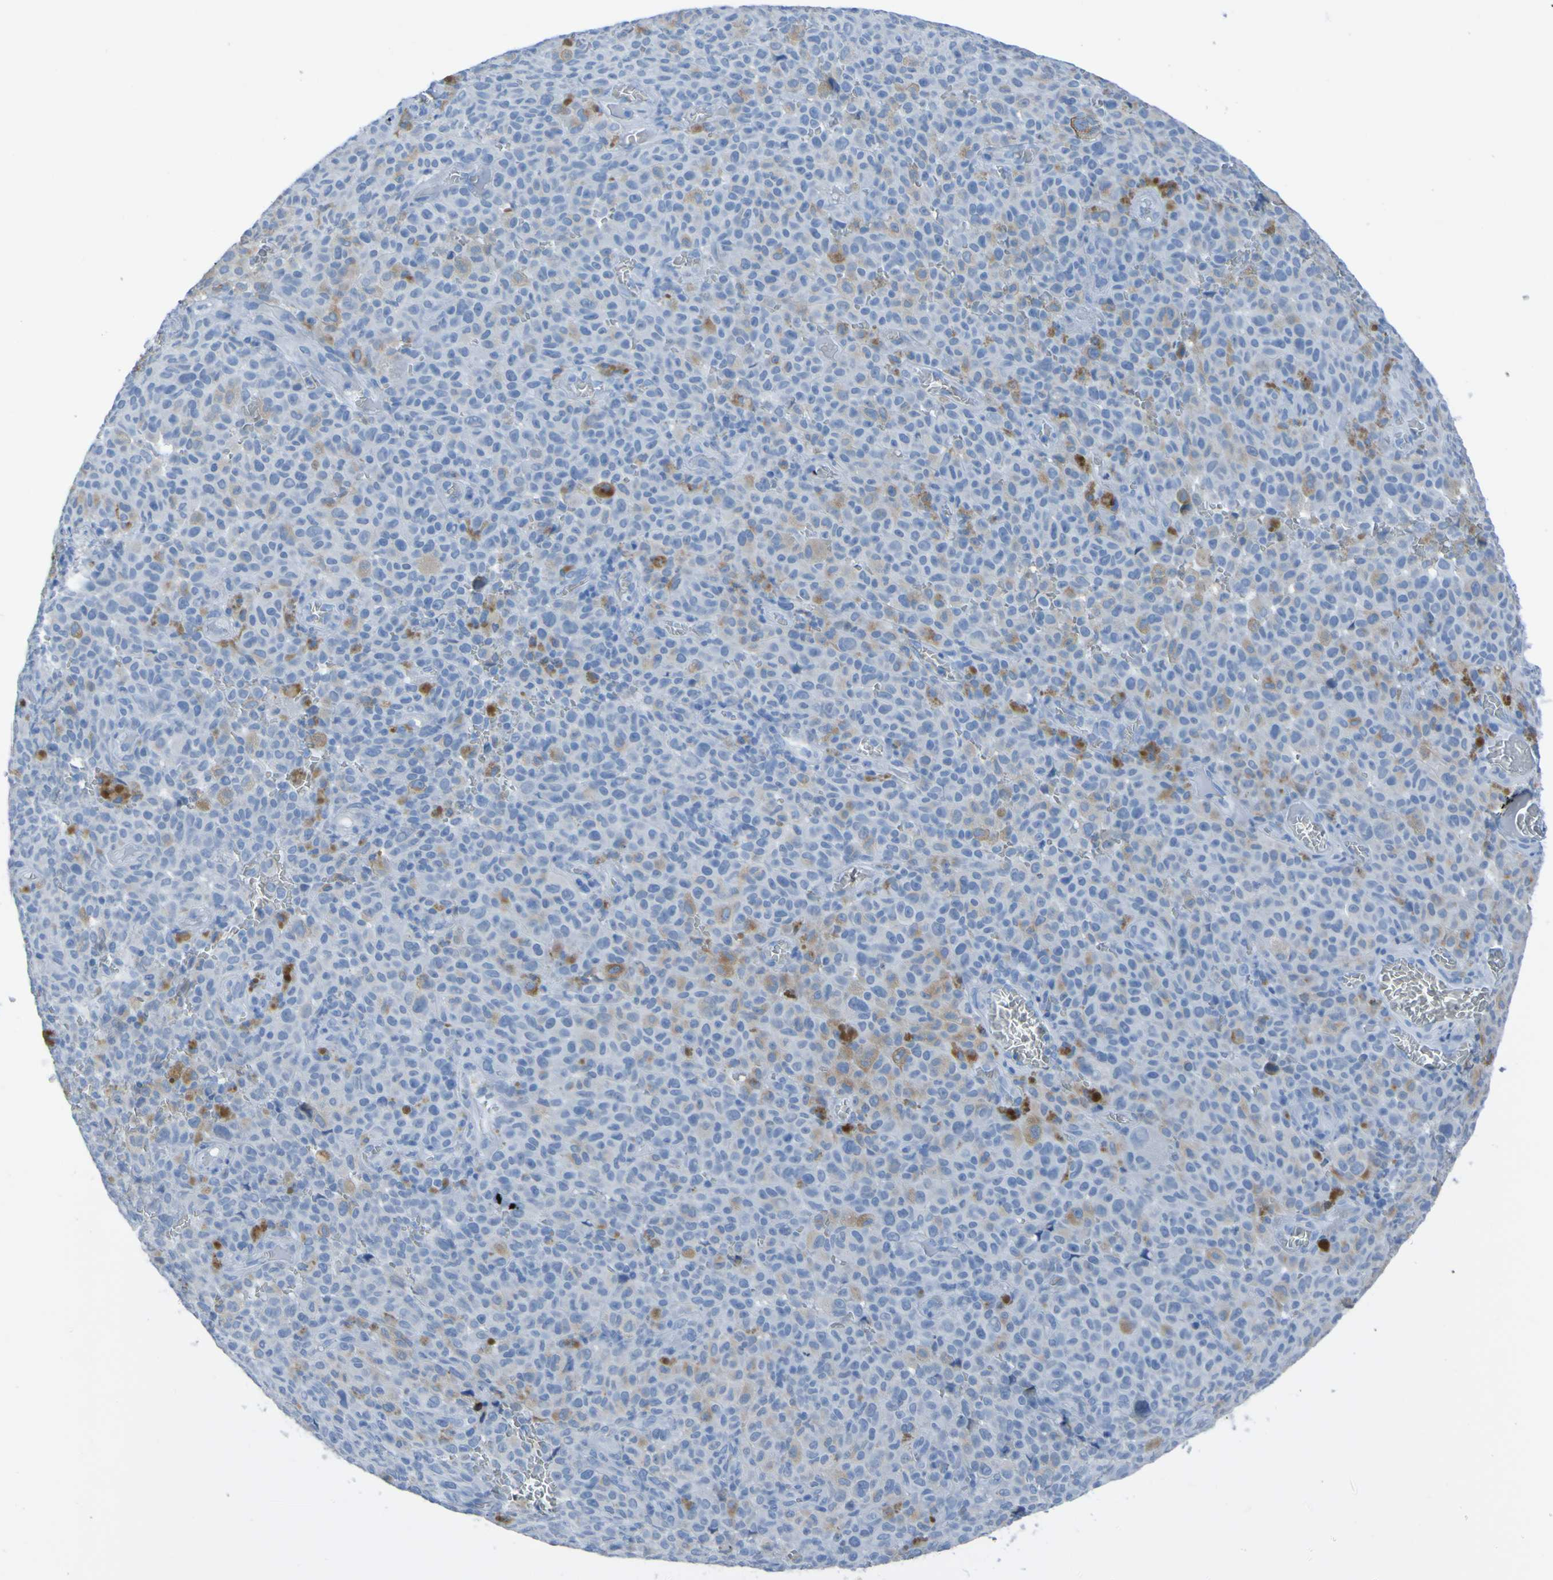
{"staining": {"intensity": "negative", "quantity": "none", "location": "none"}, "tissue": "melanoma", "cell_type": "Tumor cells", "image_type": "cancer", "snomed": [{"axis": "morphology", "description": "Malignant melanoma, NOS"}, {"axis": "topography", "description": "Skin"}], "caption": "A histopathology image of human malignant melanoma is negative for staining in tumor cells.", "gene": "ACMSD", "patient": {"sex": "female", "age": 82}}